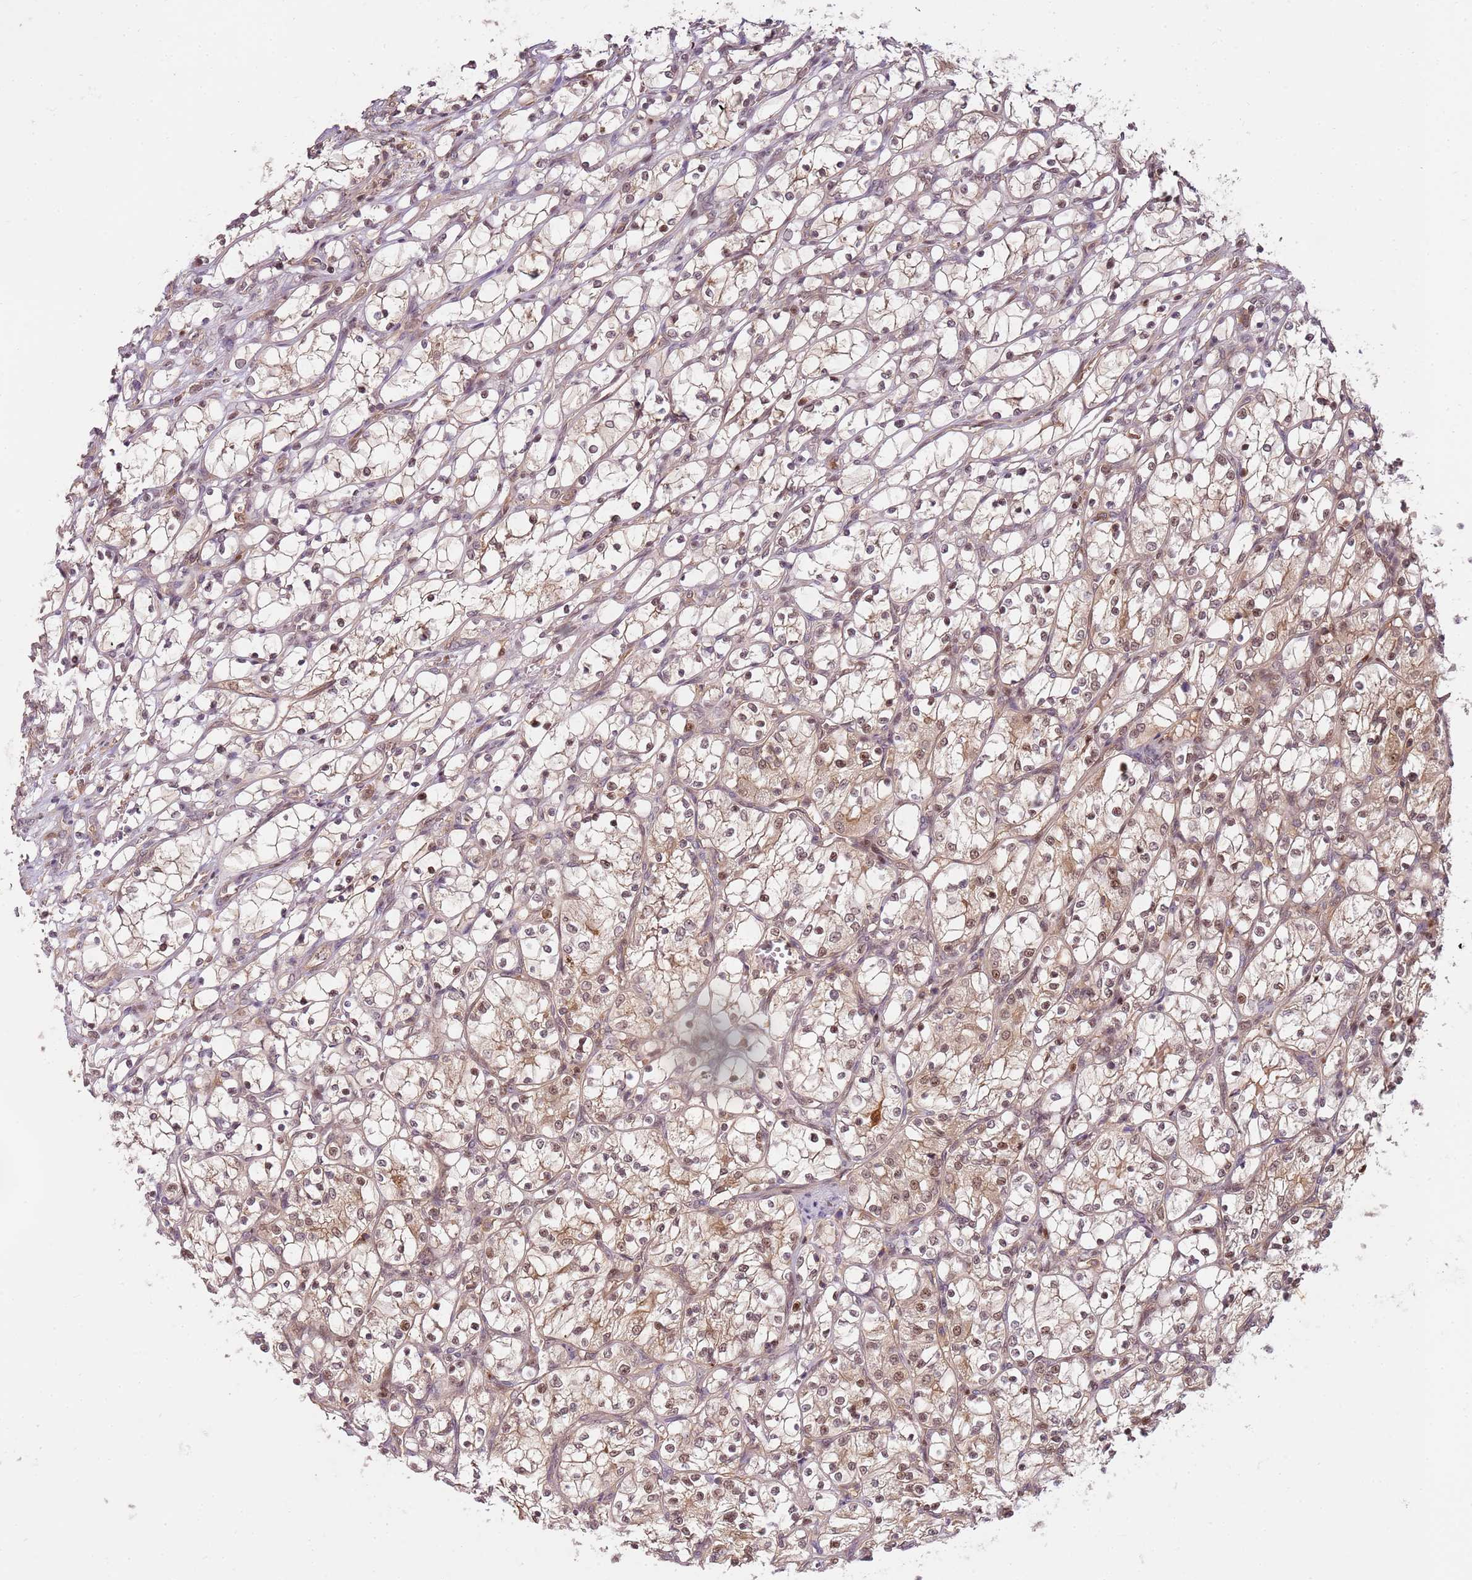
{"staining": {"intensity": "moderate", "quantity": ">75%", "location": "nuclear"}, "tissue": "renal cancer", "cell_type": "Tumor cells", "image_type": "cancer", "snomed": [{"axis": "morphology", "description": "Adenocarcinoma, NOS"}, {"axis": "topography", "description": "Kidney"}], "caption": "Renal adenocarcinoma stained with a brown dye reveals moderate nuclear positive positivity in about >75% of tumor cells.", "gene": "GSTO2", "patient": {"sex": "female", "age": 69}}